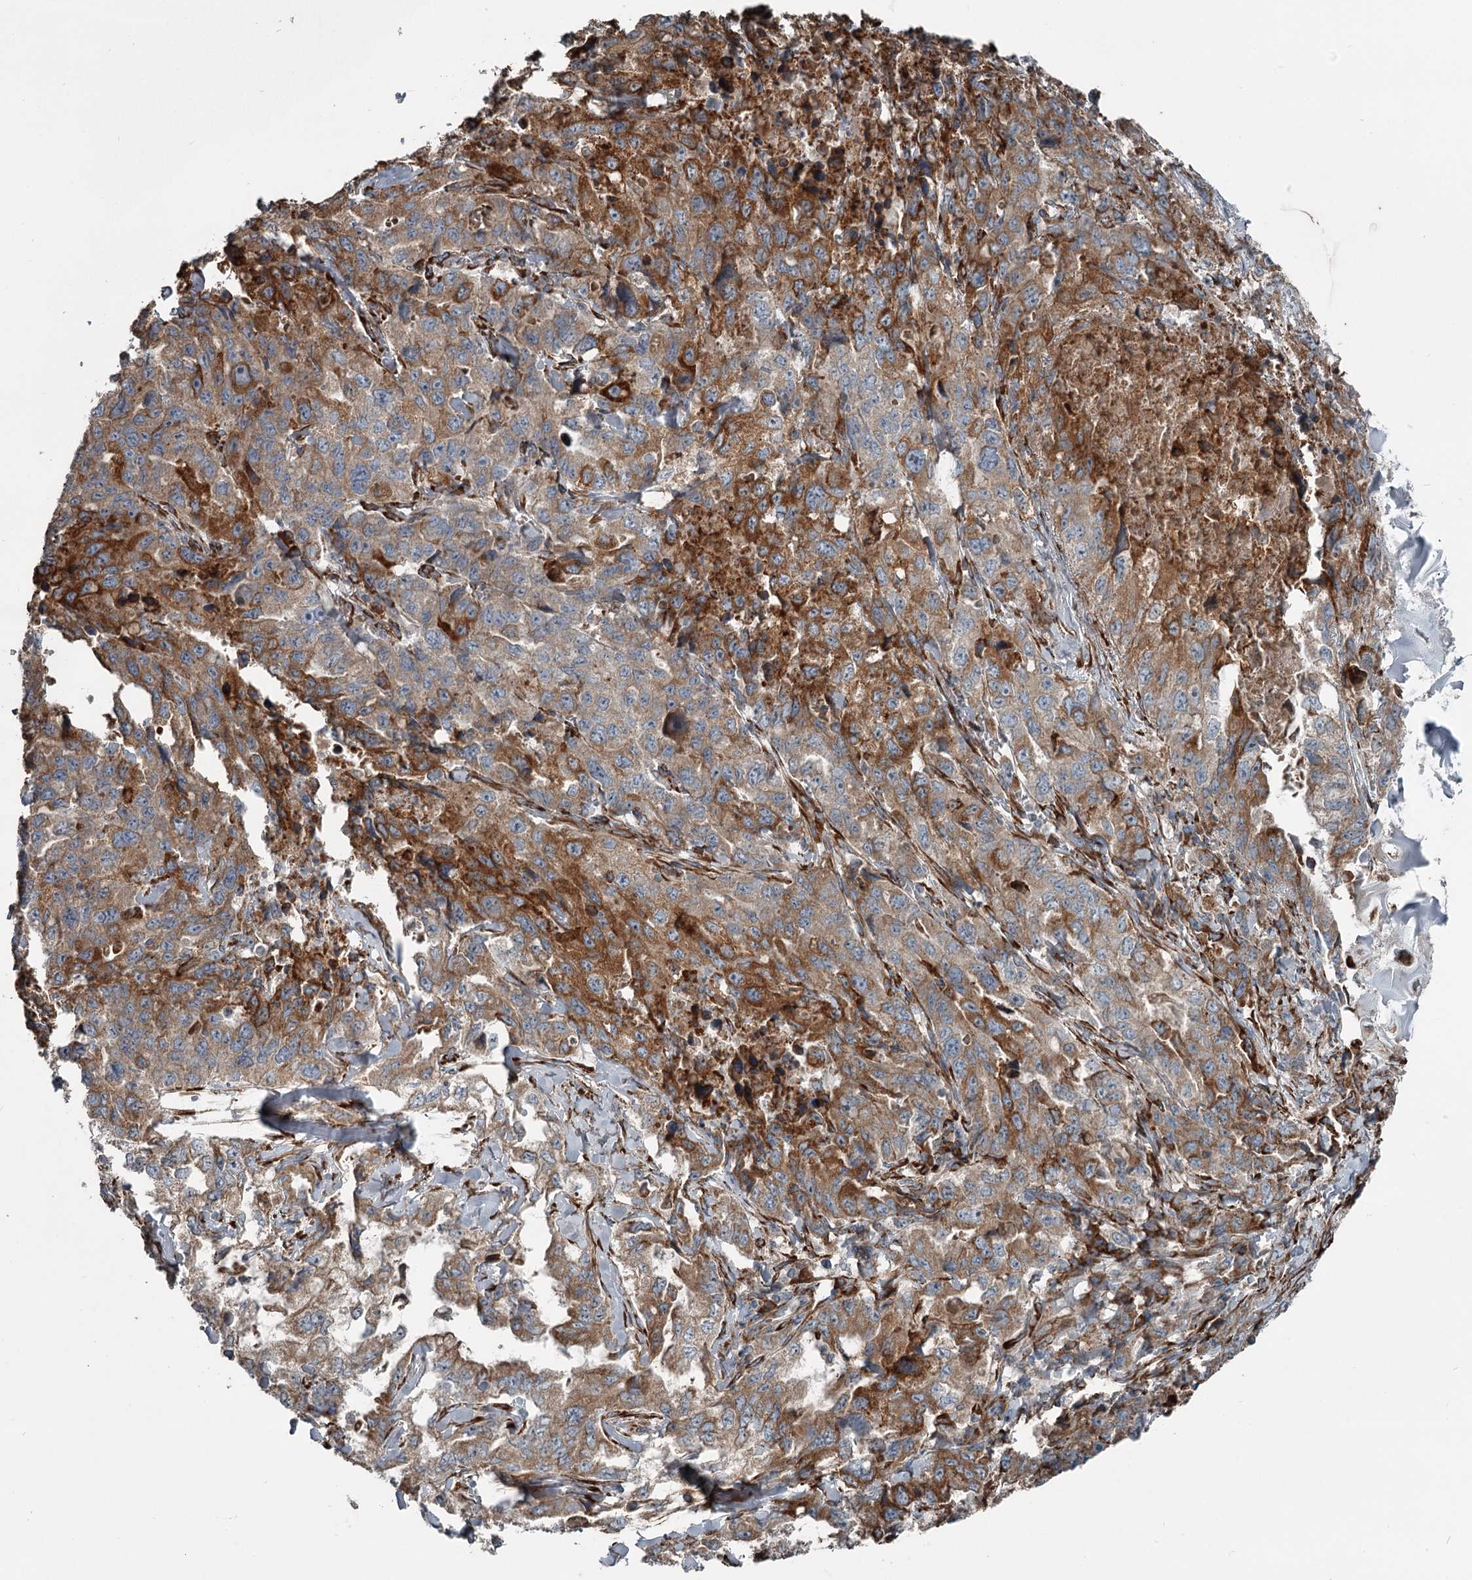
{"staining": {"intensity": "strong", "quantity": "25%-75%", "location": "cytoplasmic/membranous"}, "tissue": "lung cancer", "cell_type": "Tumor cells", "image_type": "cancer", "snomed": [{"axis": "morphology", "description": "Adenocarcinoma, NOS"}, {"axis": "topography", "description": "Lung"}], "caption": "The histopathology image shows immunohistochemical staining of adenocarcinoma (lung). There is strong cytoplasmic/membranous positivity is present in about 25%-75% of tumor cells.", "gene": "RASSF8", "patient": {"sex": "female", "age": 51}}